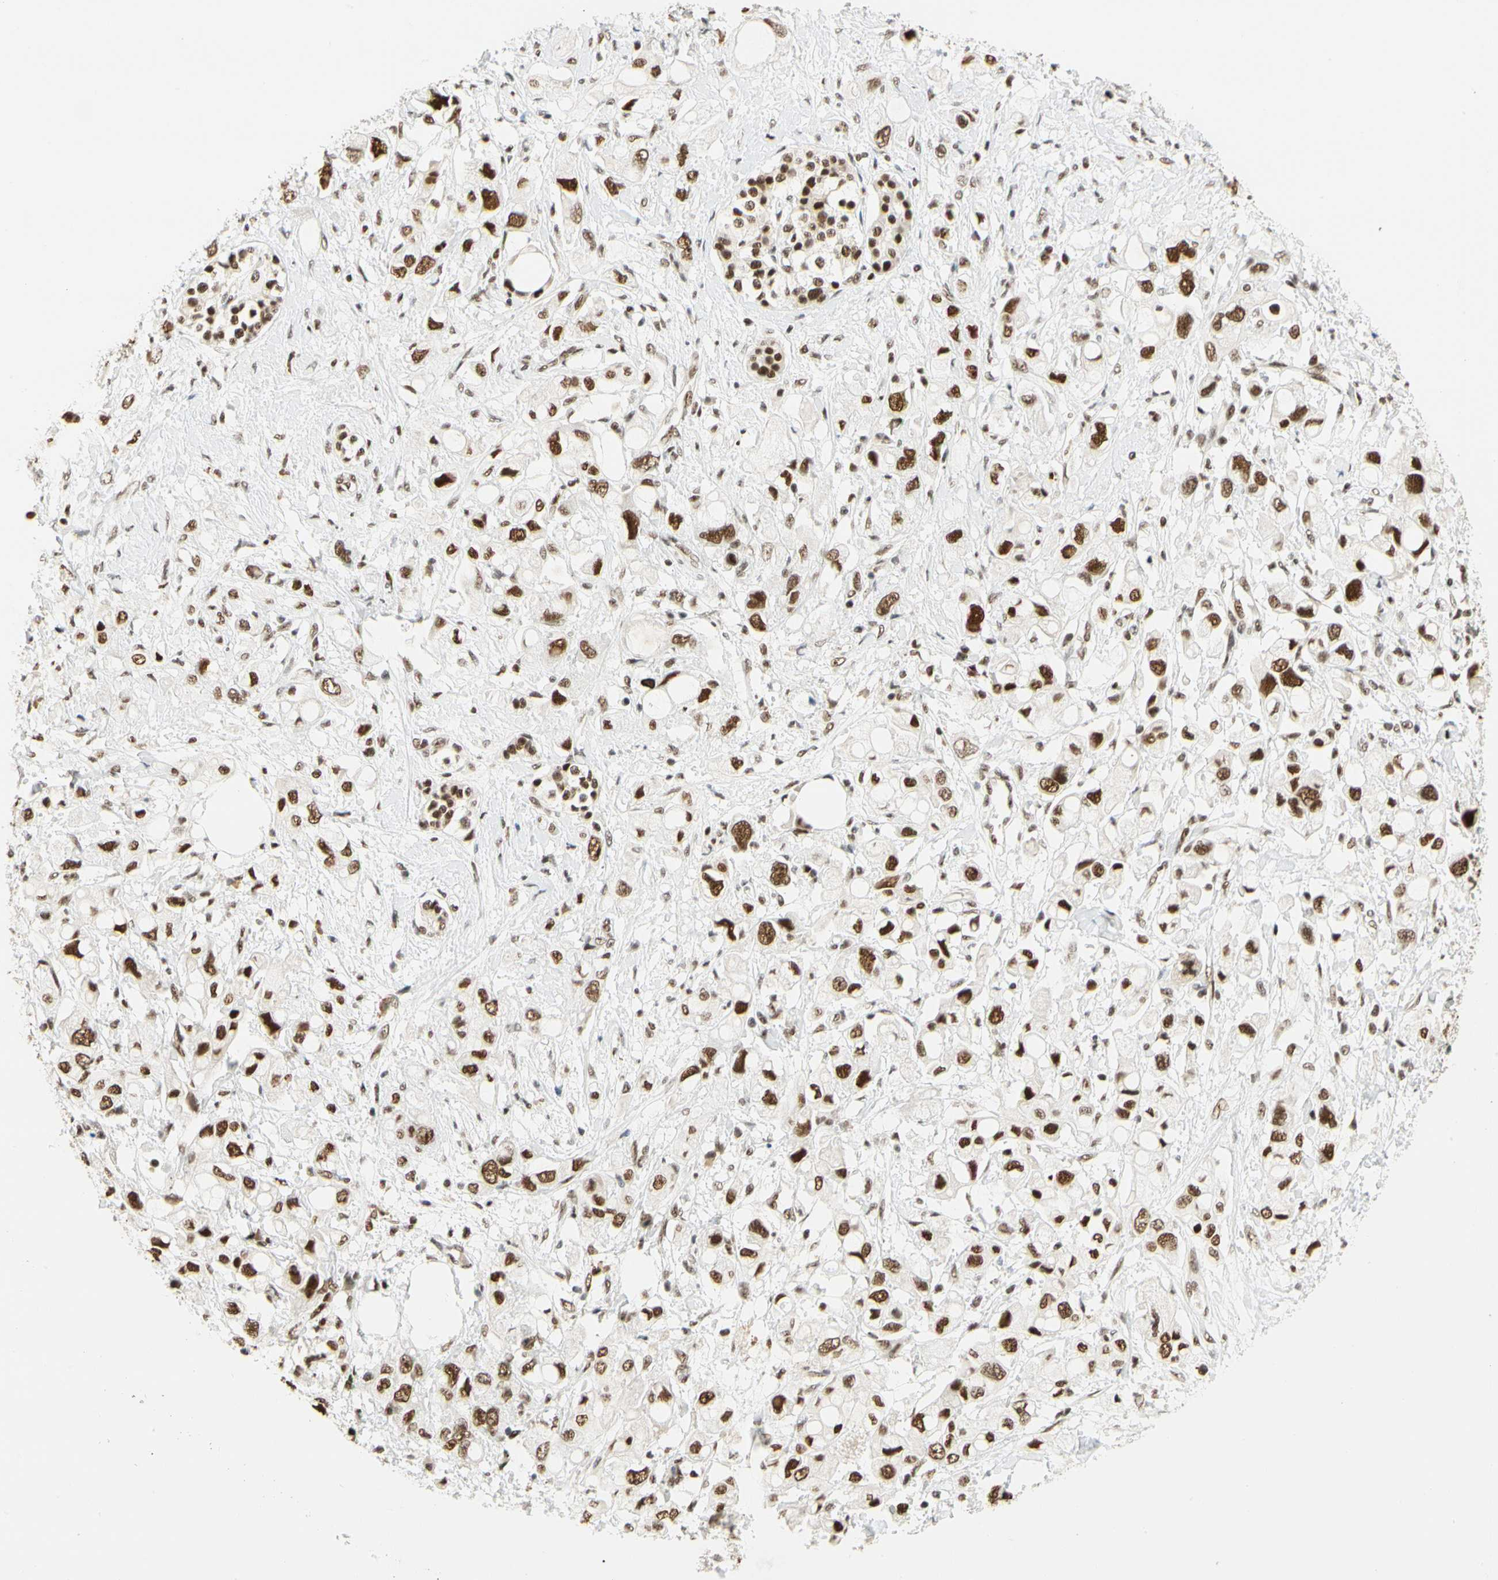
{"staining": {"intensity": "strong", "quantity": ">75%", "location": "nuclear"}, "tissue": "pancreatic cancer", "cell_type": "Tumor cells", "image_type": "cancer", "snomed": [{"axis": "morphology", "description": "Adenocarcinoma, NOS"}, {"axis": "topography", "description": "Pancreas"}], "caption": "Protein staining demonstrates strong nuclear expression in approximately >75% of tumor cells in pancreatic adenocarcinoma.", "gene": "ZSCAN16", "patient": {"sex": "female", "age": 56}}